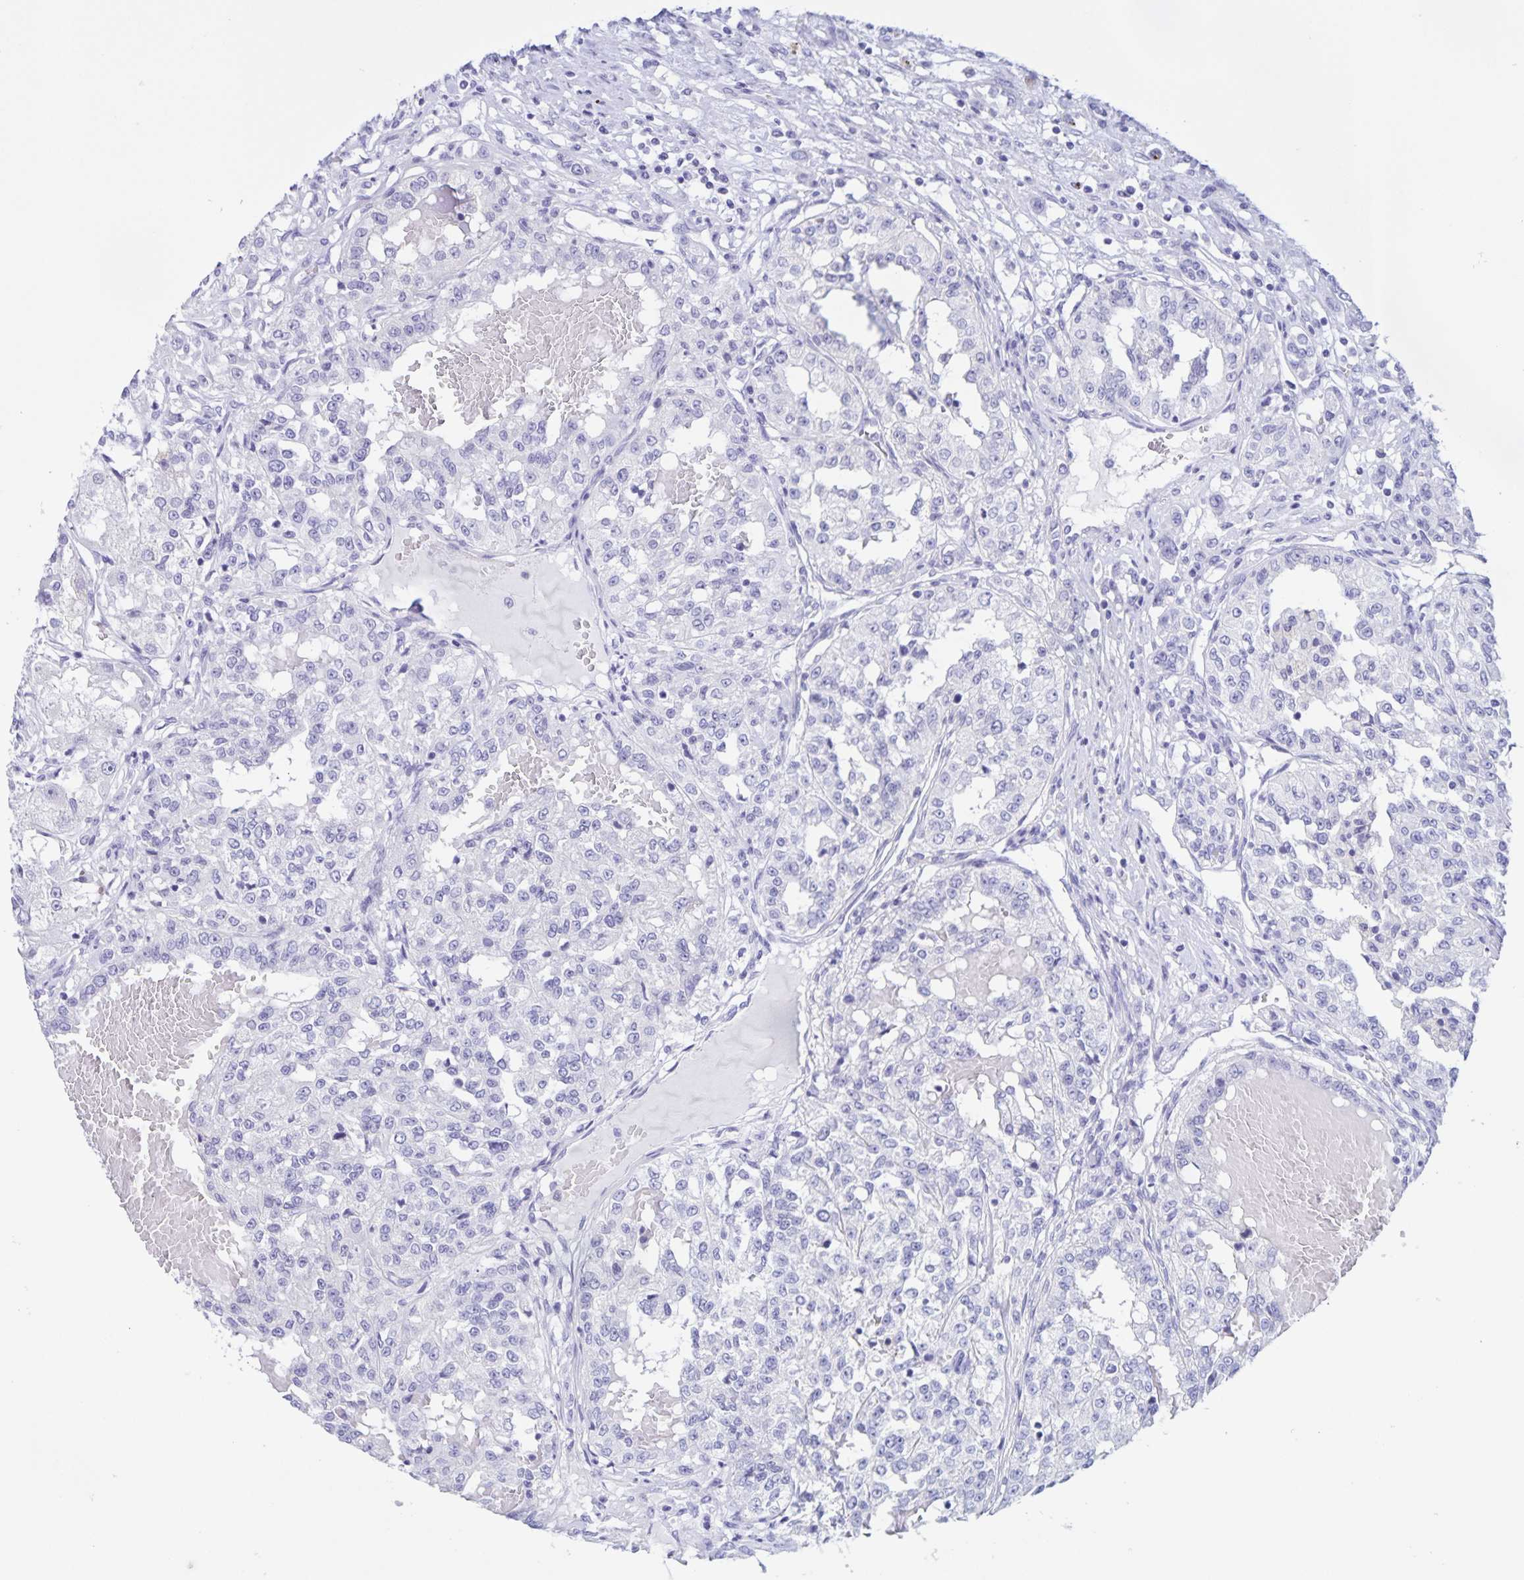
{"staining": {"intensity": "negative", "quantity": "none", "location": "none"}, "tissue": "renal cancer", "cell_type": "Tumor cells", "image_type": "cancer", "snomed": [{"axis": "morphology", "description": "Adenocarcinoma, NOS"}, {"axis": "topography", "description": "Kidney"}], "caption": "DAB (3,3'-diaminobenzidine) immunohistochemical staining of adenocarcinoma (renal) exhibits no significant staining in tumor cells.", "gene": "TGIF2LX", "patient": {"sex": "female", "age": 63}}